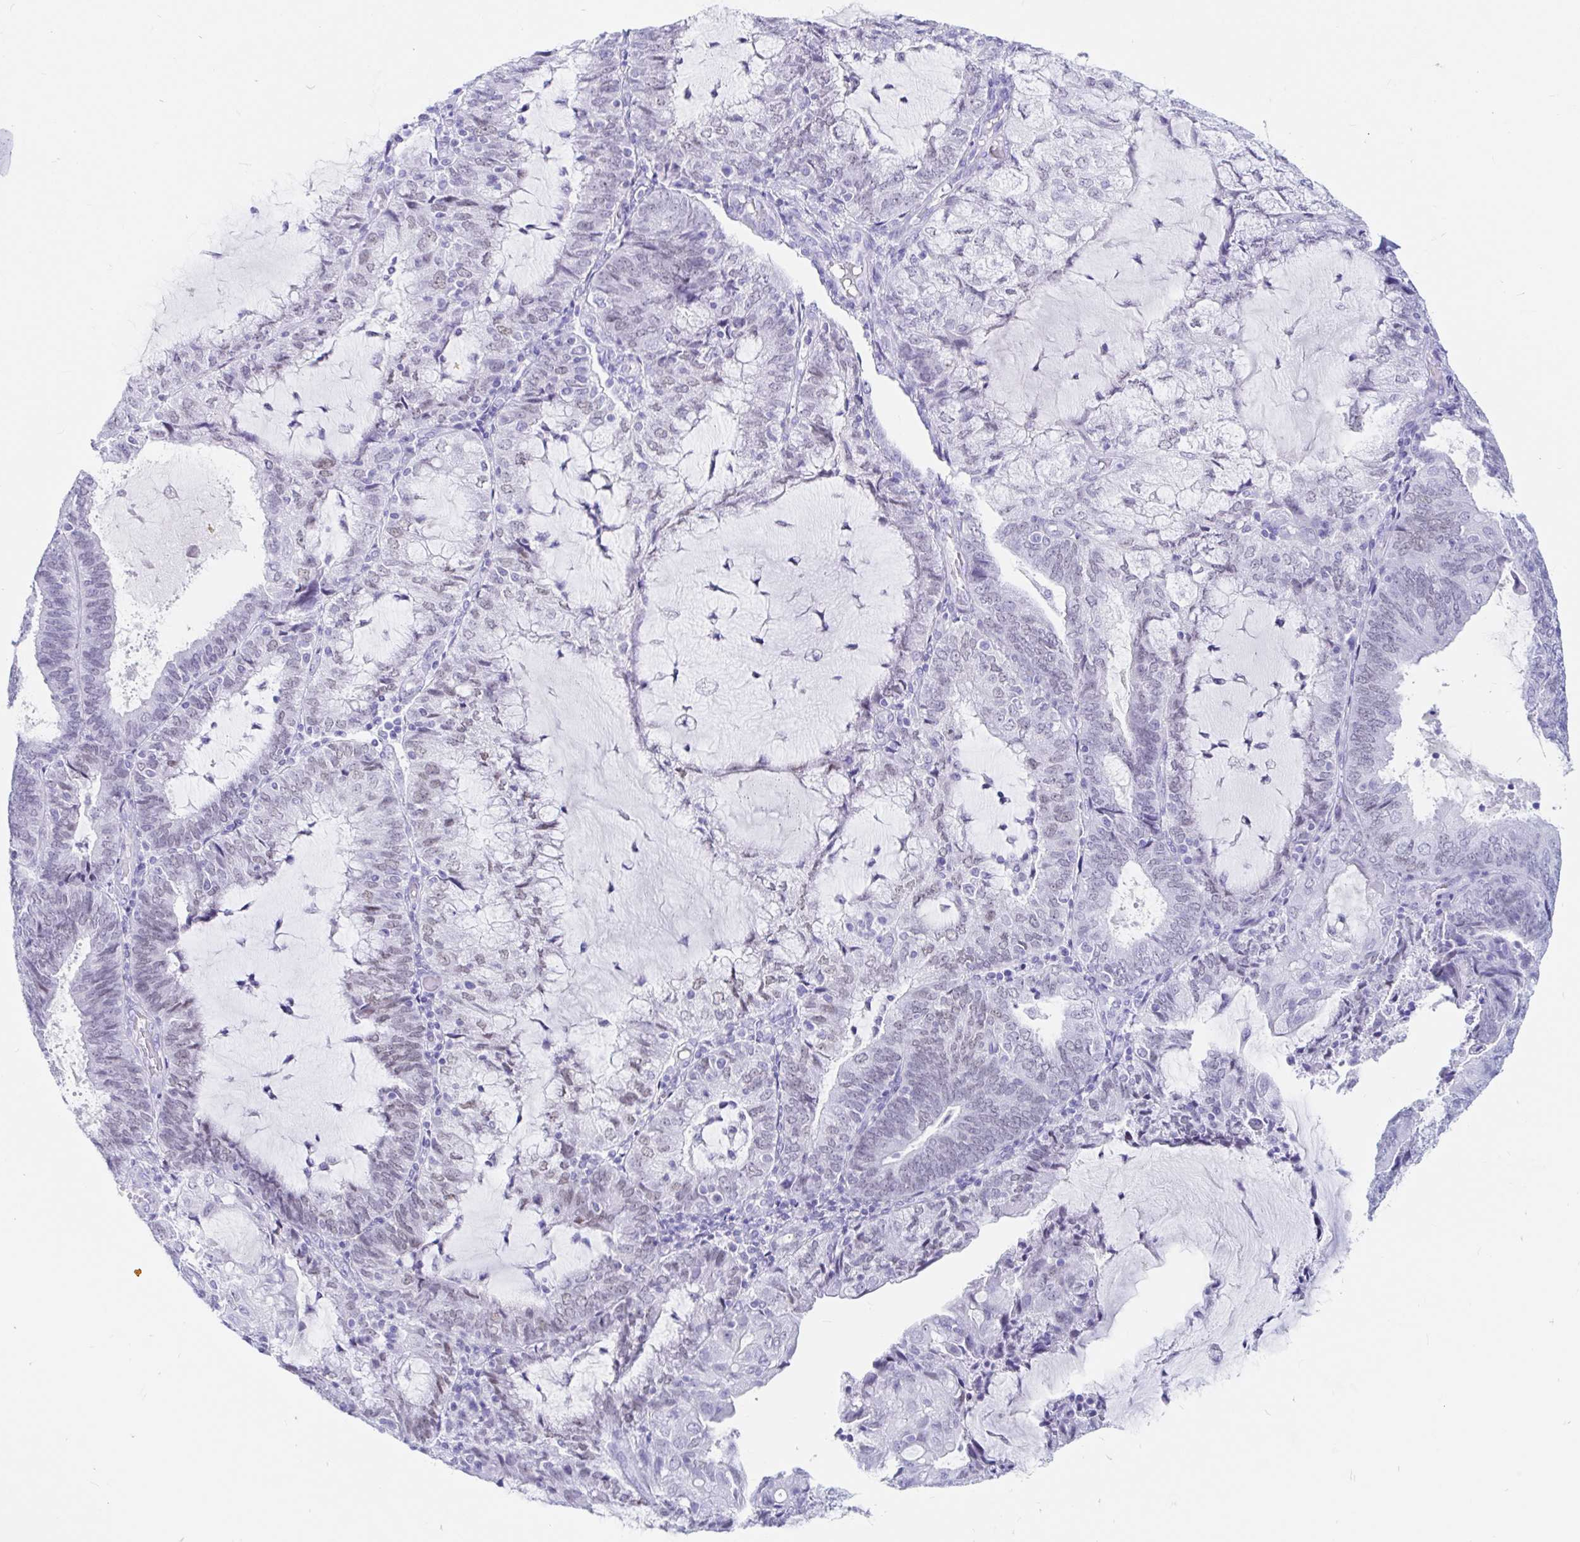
{"staining": {"intensity": "weak", "quantity": "<25%", "location": "nuclear"}, "tissue": "endometrial cancer", "cell_type": "Tumor cells", "image_type": "cancer", "snomed": [{"axis": "morphology", "description": "Adenocarcinoma, NOS"}, {"axis": "topography", "description": "Endometrium"}], "caption": "Endometrial adenocarcinoma was stained to show a protein in brown. There is no significant positivity in tumor cells.", "gene": "OR6T1", "patient": {"sex": "female", "age": 81}}